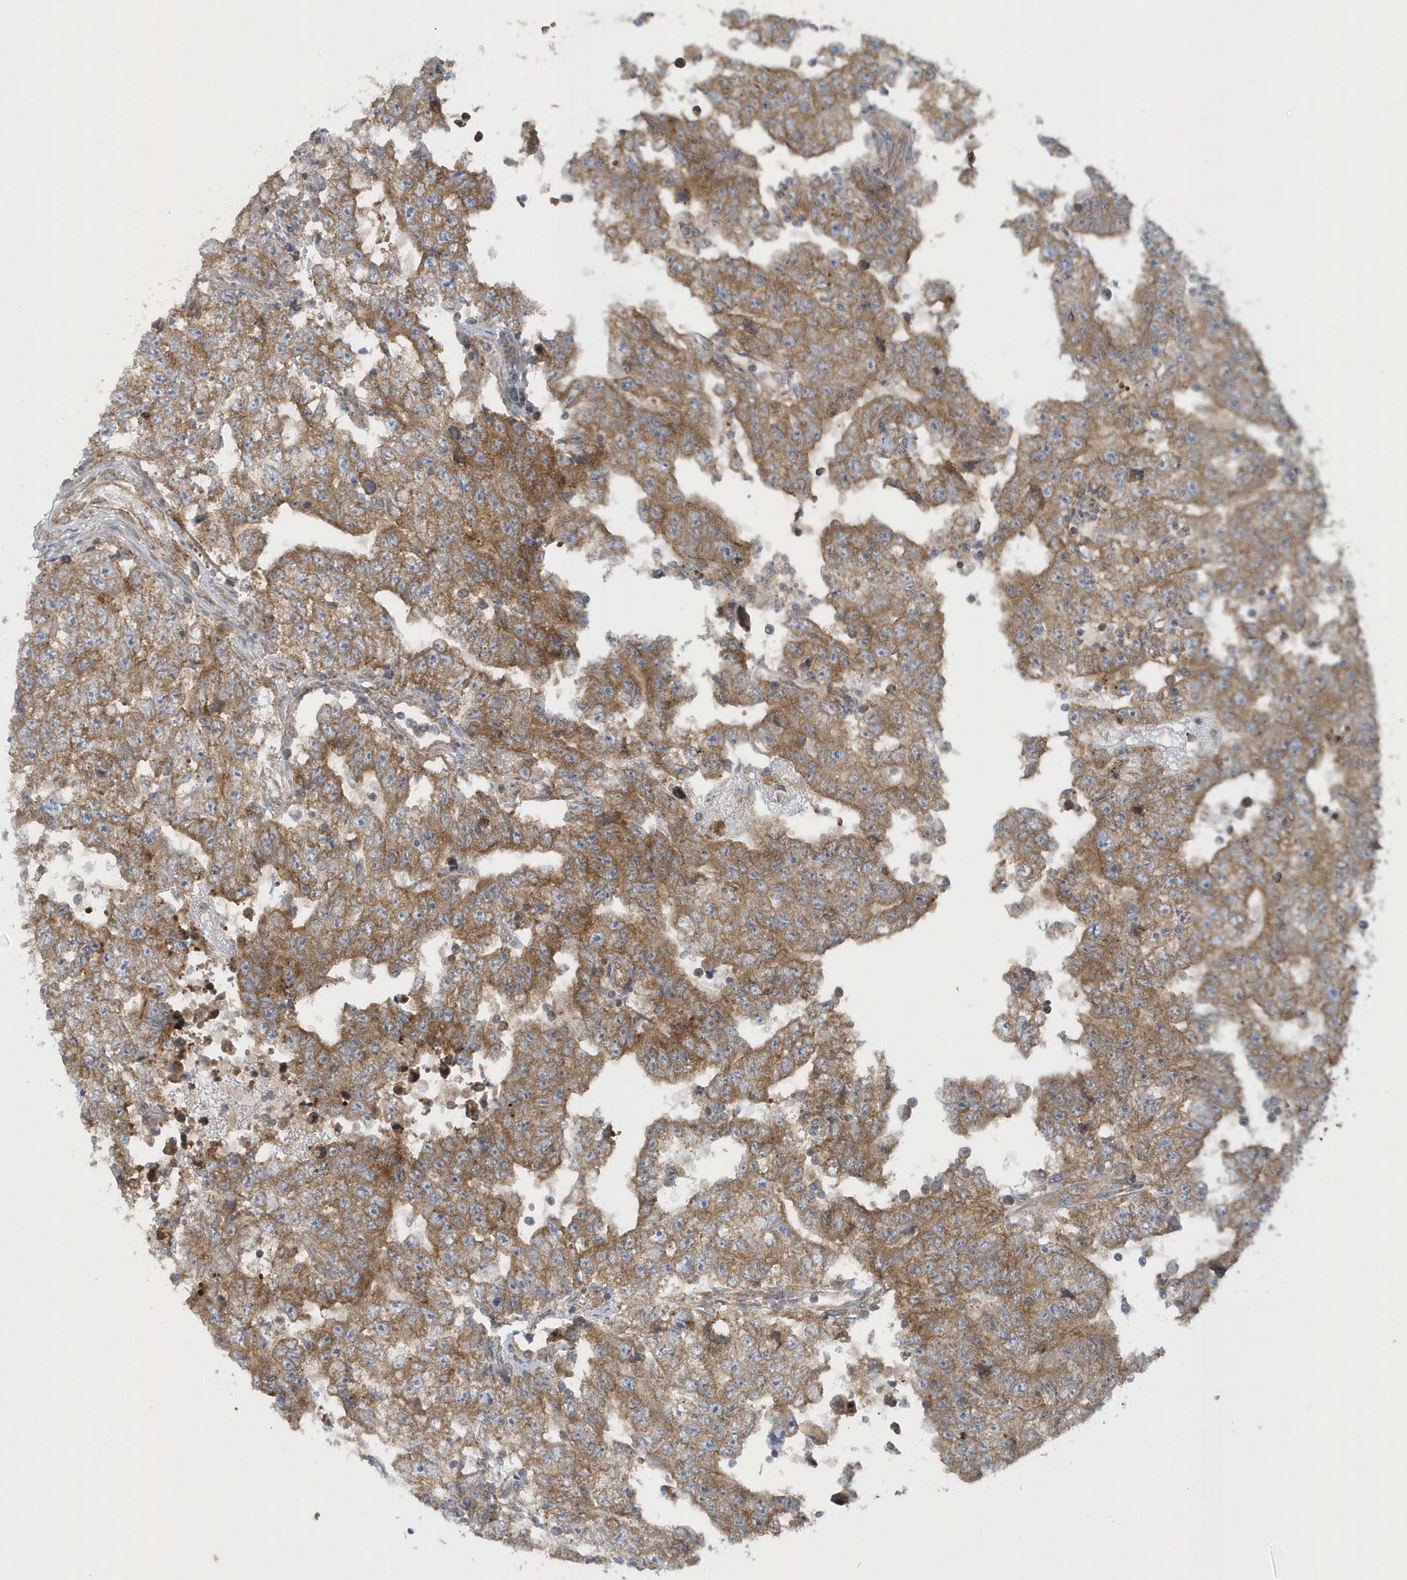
{"staining": {"intensity": "moderate", "quantity": ">75%", "location": "cytoplasmic/membranous"}, "tissue": "testis cancer", "cell_type": "Tumor cells", "image_type": "cancer", "snomed": [{"axis": "morphology", "description": "Carcinoma, Embryonal, NOS"}, {"axis": "topography", "description": "Testis"}], "caption": "Immunohistochemical staining of human embryonal carcinoma (testis) displays medium levels of moderate cytoplasmic/membranous positivity in approximately >75% of tumor cells.", "gene": "CNOT10", "patient": {"sex": "male", "age": 25}}